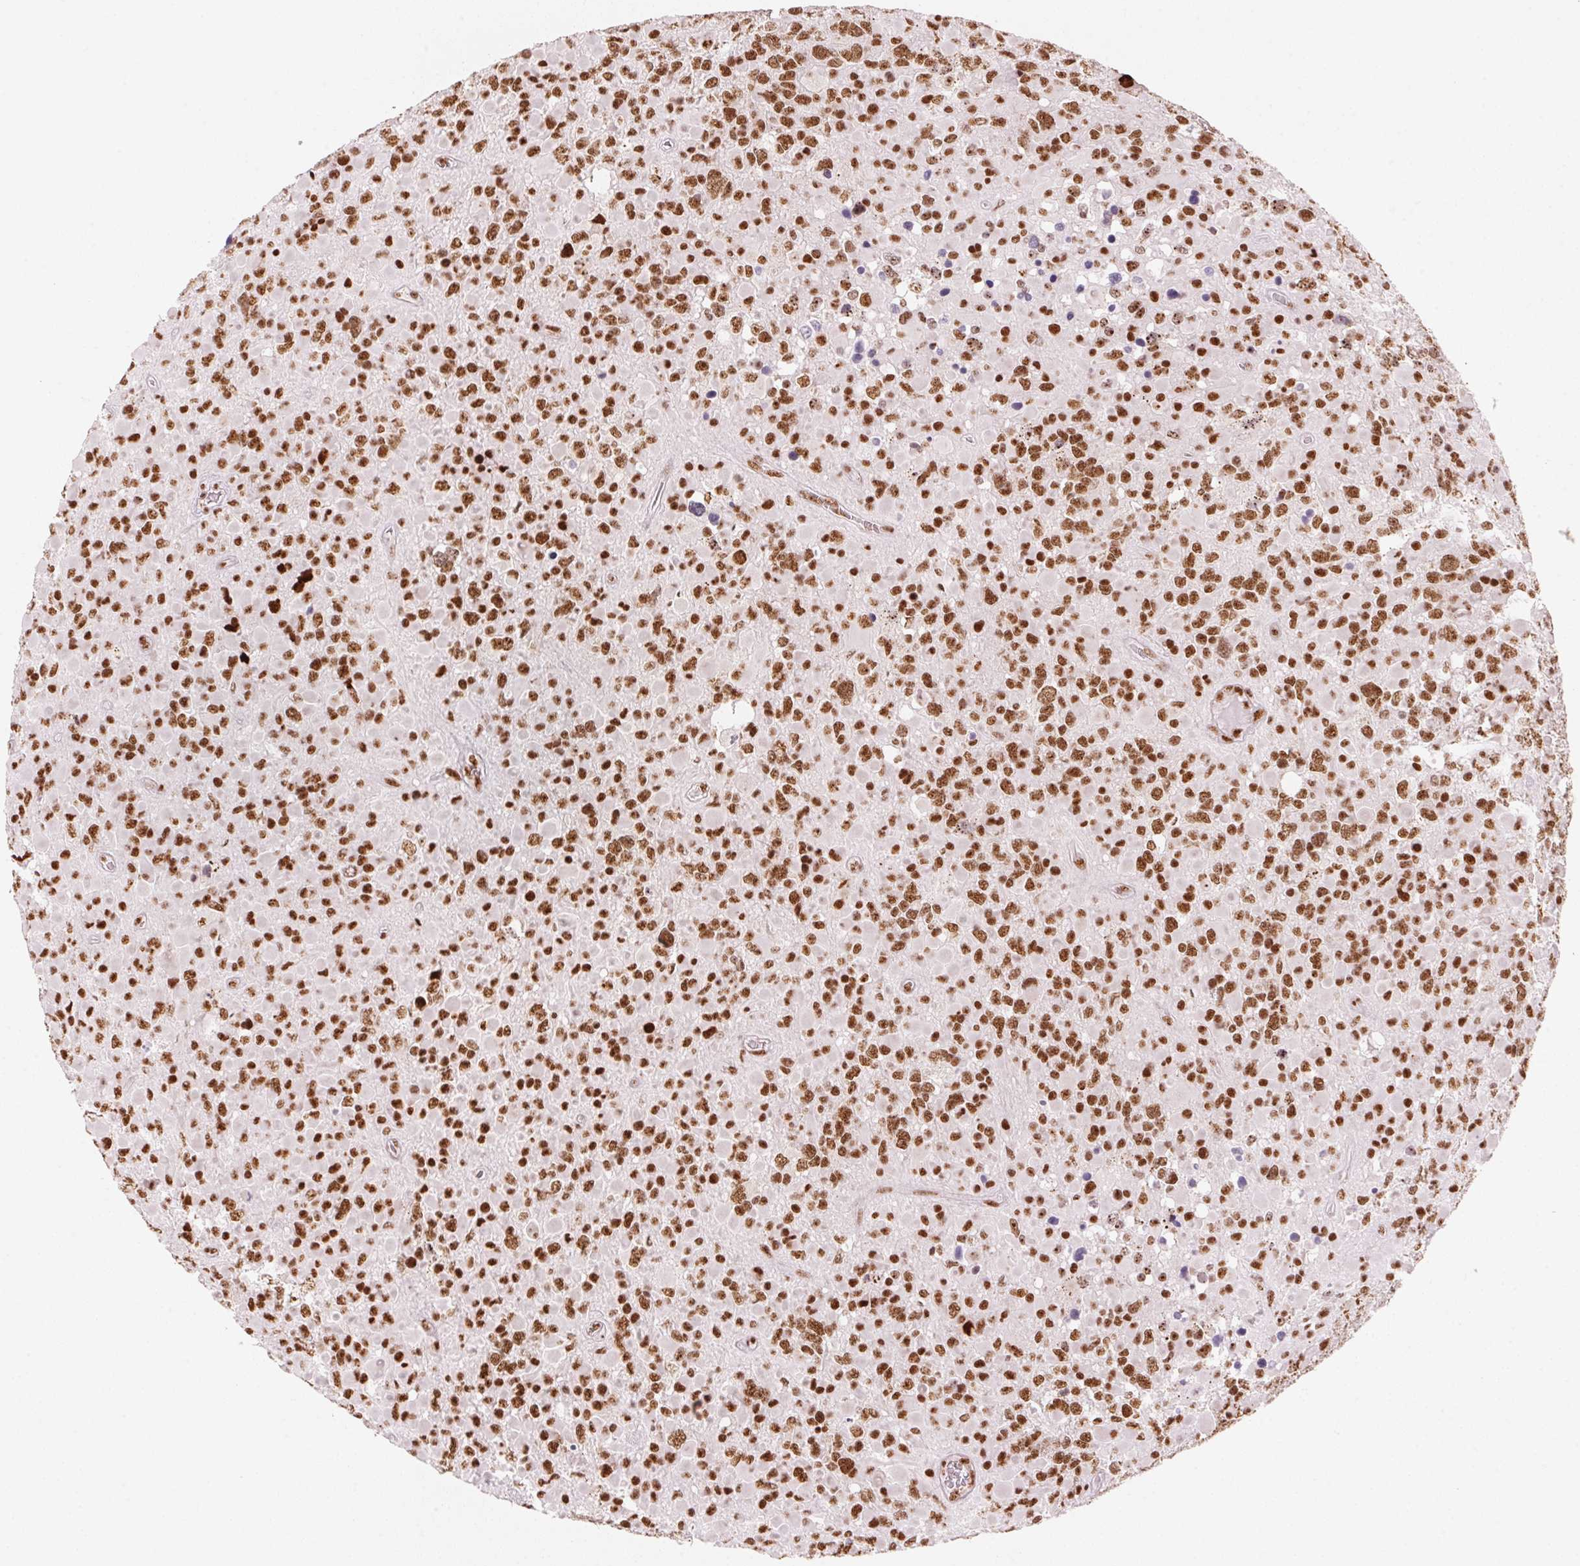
{"staining": {"intensity": "strong", "quantity": ">75%", "location": "nuclear"}, "tissue": "glioma", "cell_type": "Tumor cells", "image_type": "cancer", "snomed": [{"axis": "morphology", "description": "Glioma, malignant, High grade"}, {"axis": "topography", "description": "Brain"}], "caption": "Glioma stained with immunohistochemistry shows strong nuclear expression in about >75% of tumor cells.", "gene": "NXF1", "patient": {"sex": "female", "age": 40}}